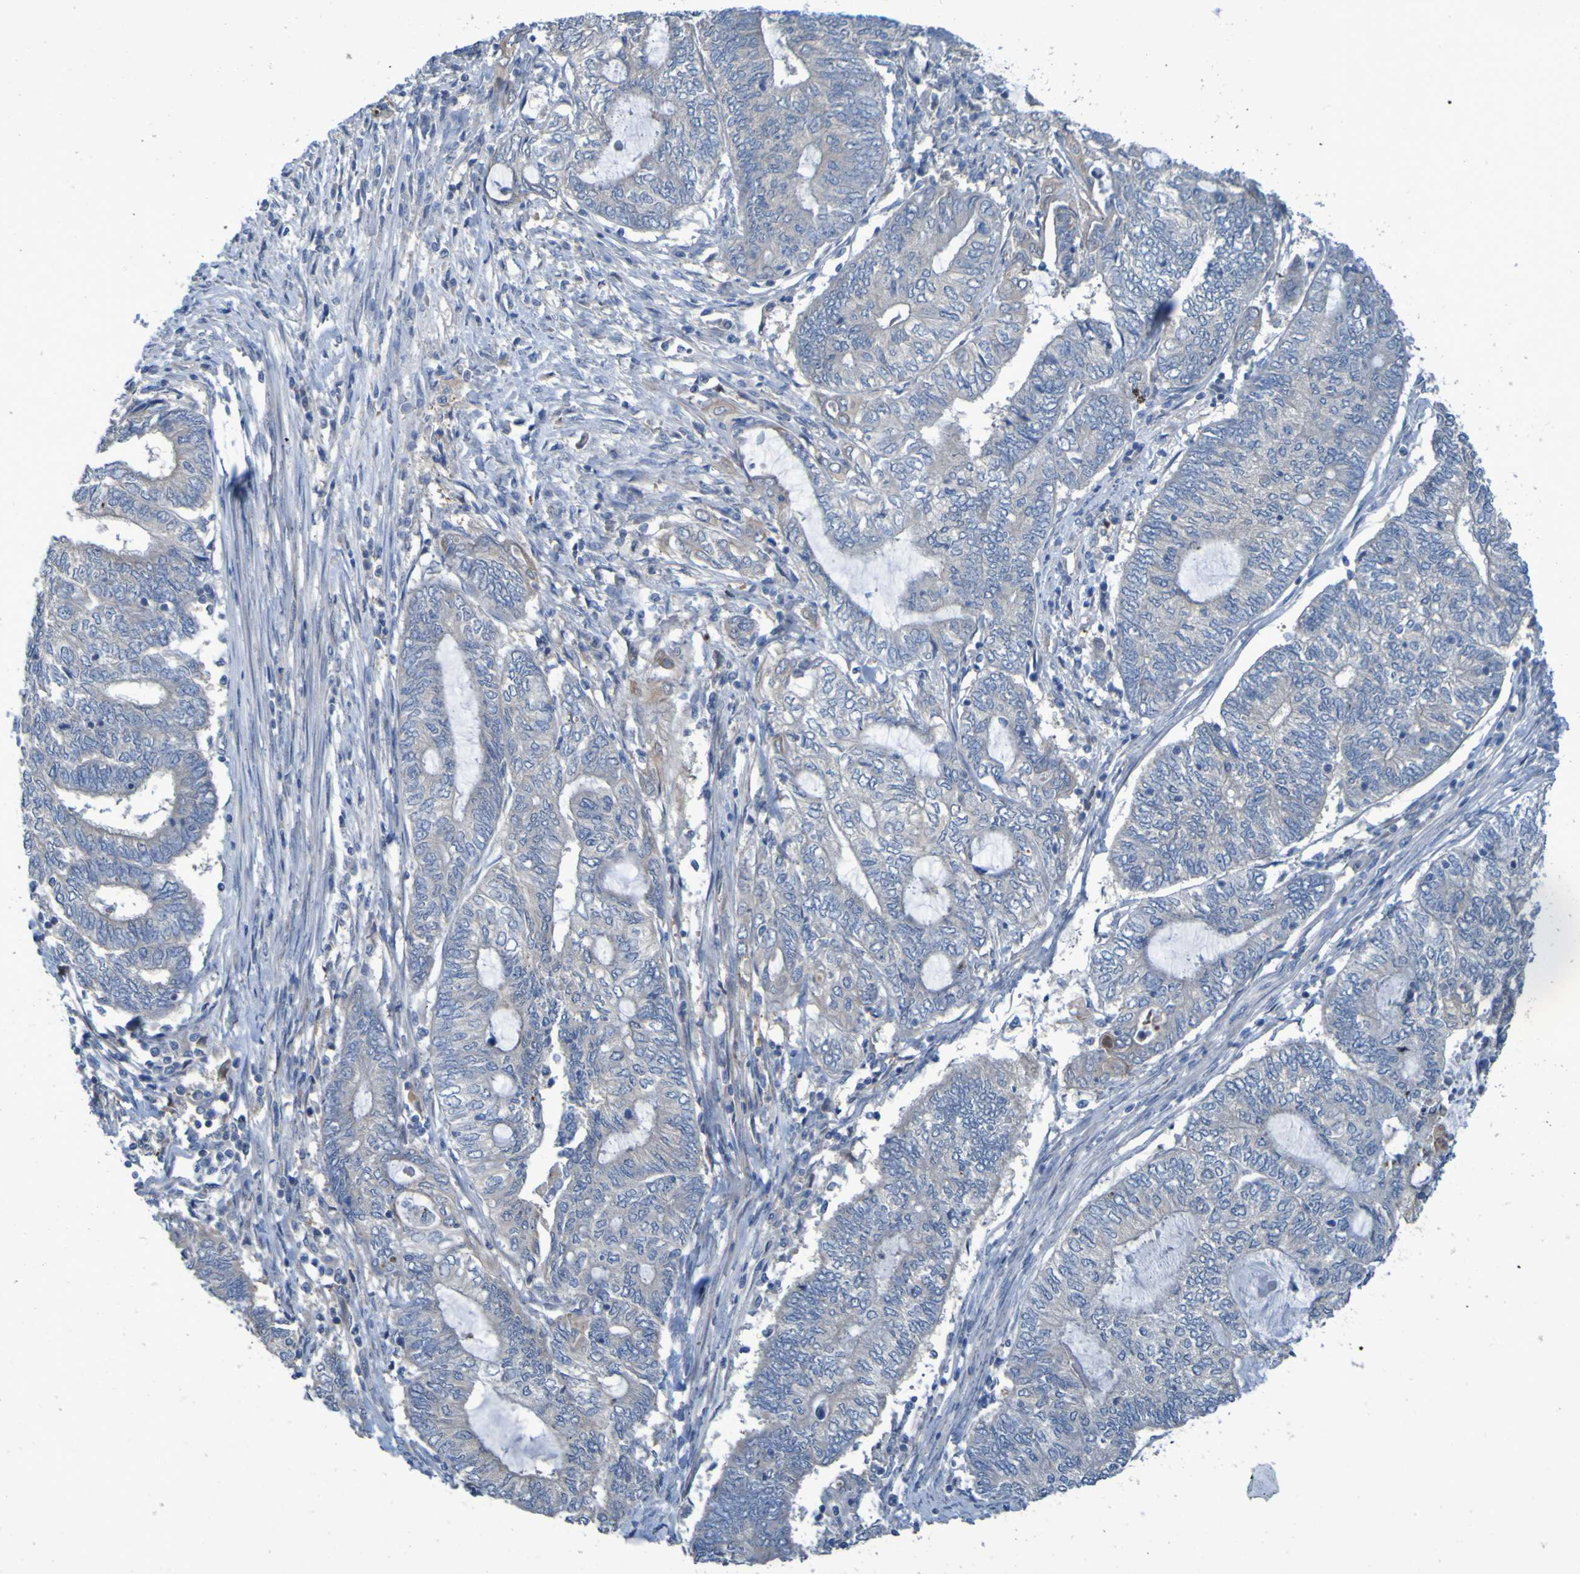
{"staining": {"intensity": "weak", "quantity": "<25%", "location": "cytoplasmic/membranous"}, "tissue": "endometrial cancer", "cell_type": "Tumor cells", "image_type": "cancer", "snomed": [{"axis": "morphology", "description": "Adenocarcinoma, NOS"}, {"axis": "topography", "description": "Uterus"}, {"axis": "topography", "description": "Endometrium"}], "caption": "Adenocarcinoma (endometrial) was stained to show a protein in brown. There is no significant positivity in tumor cells.", "gene": "NPRL3", "patient": {"sex": "female", "age": 70}}